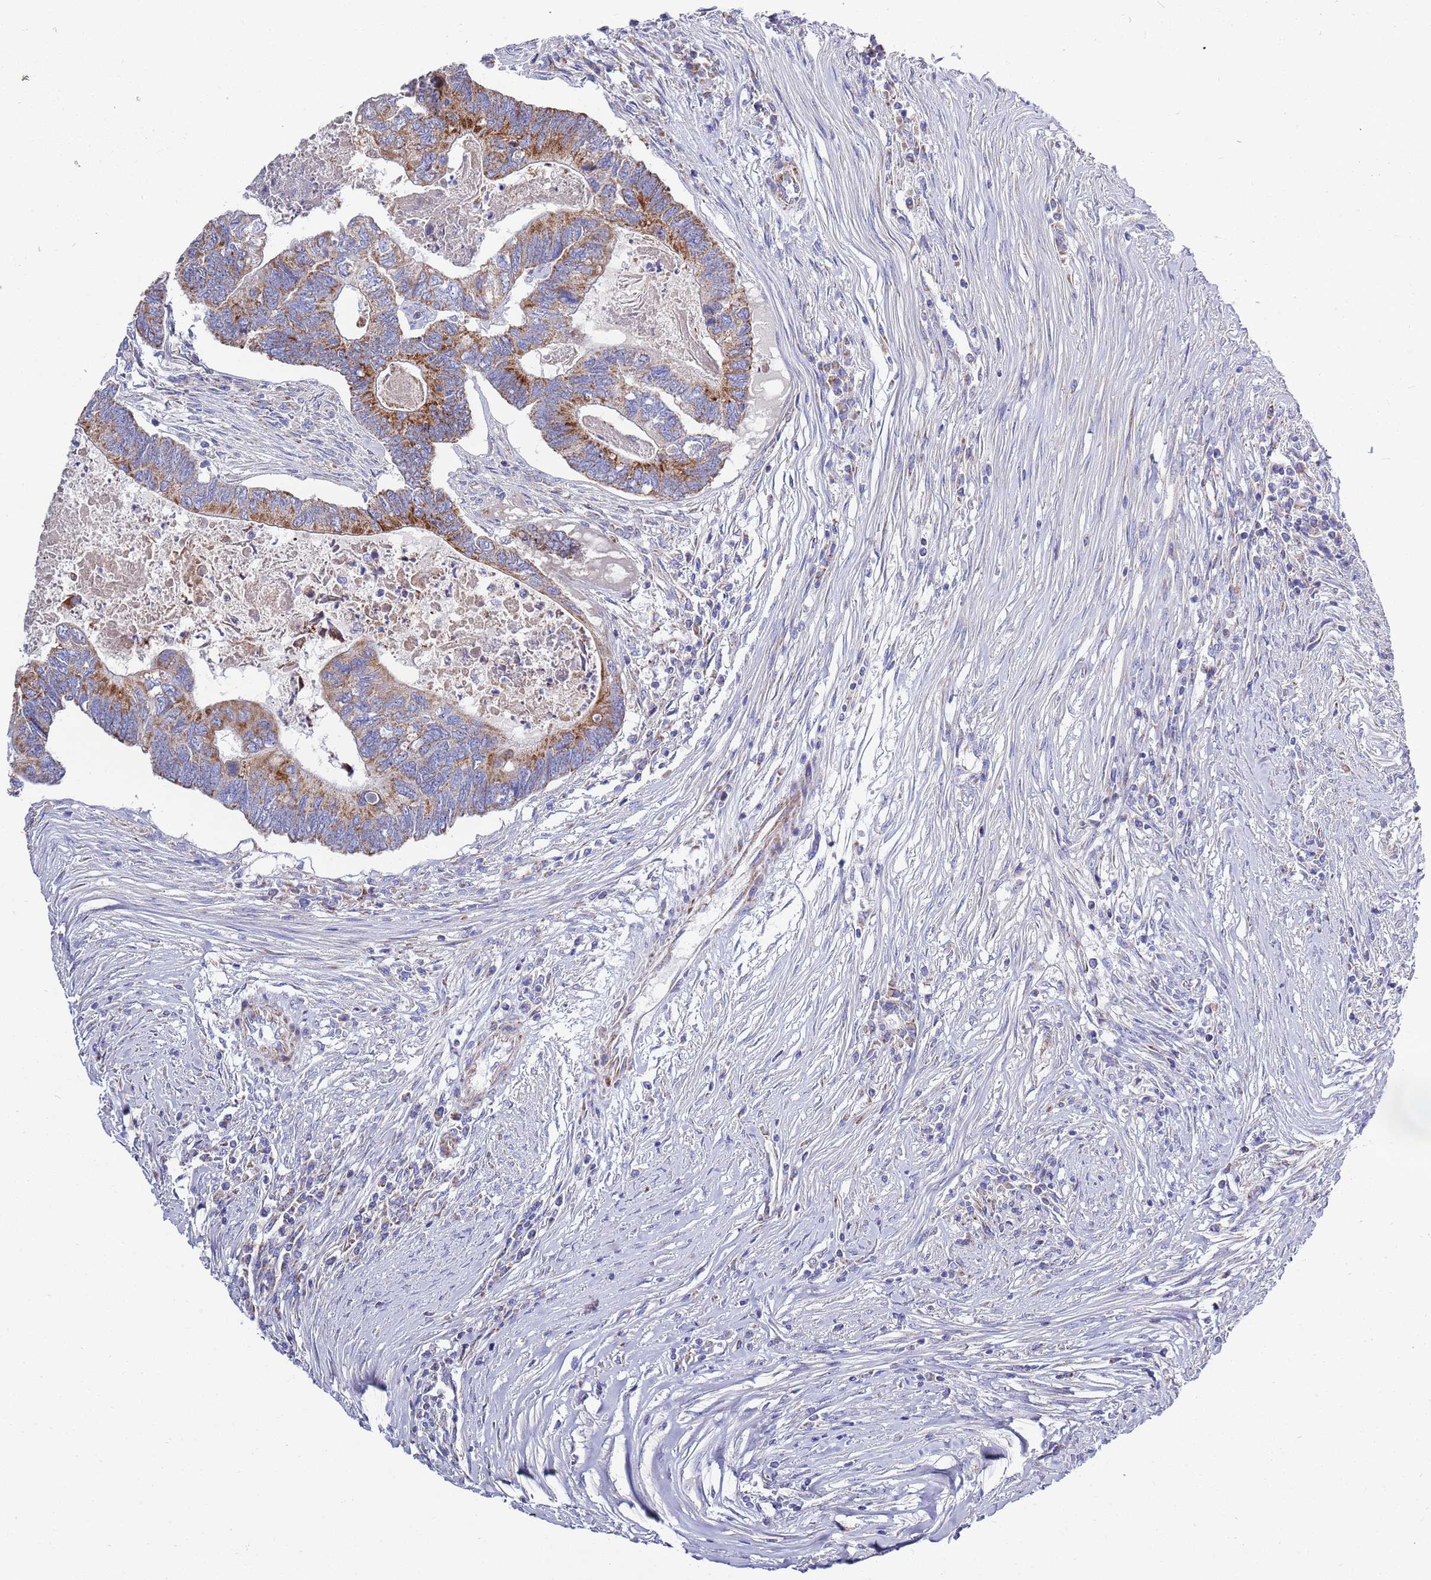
{"staining": {"intensity": "moderate", "quantity": ">75%", "location": "cytoplasmic/membranous"}, "tissue": "colorectal cancer", "cell_type": "Tumor cells", "image_type": "cancer", "snomed": [{"axis": "morphology", "description": "Adenocarcinoma, NOS"}, {"axis": "topography", "description": "Colon"}], "caption": "Moderate cytoplasmic/membranous protein expression is appreciated in approximately >75% of tumor cells in colorectal cancer (adenocarcinoma).", "gene": "EMC8", "patient": {"sex": "female", "age": 67}}